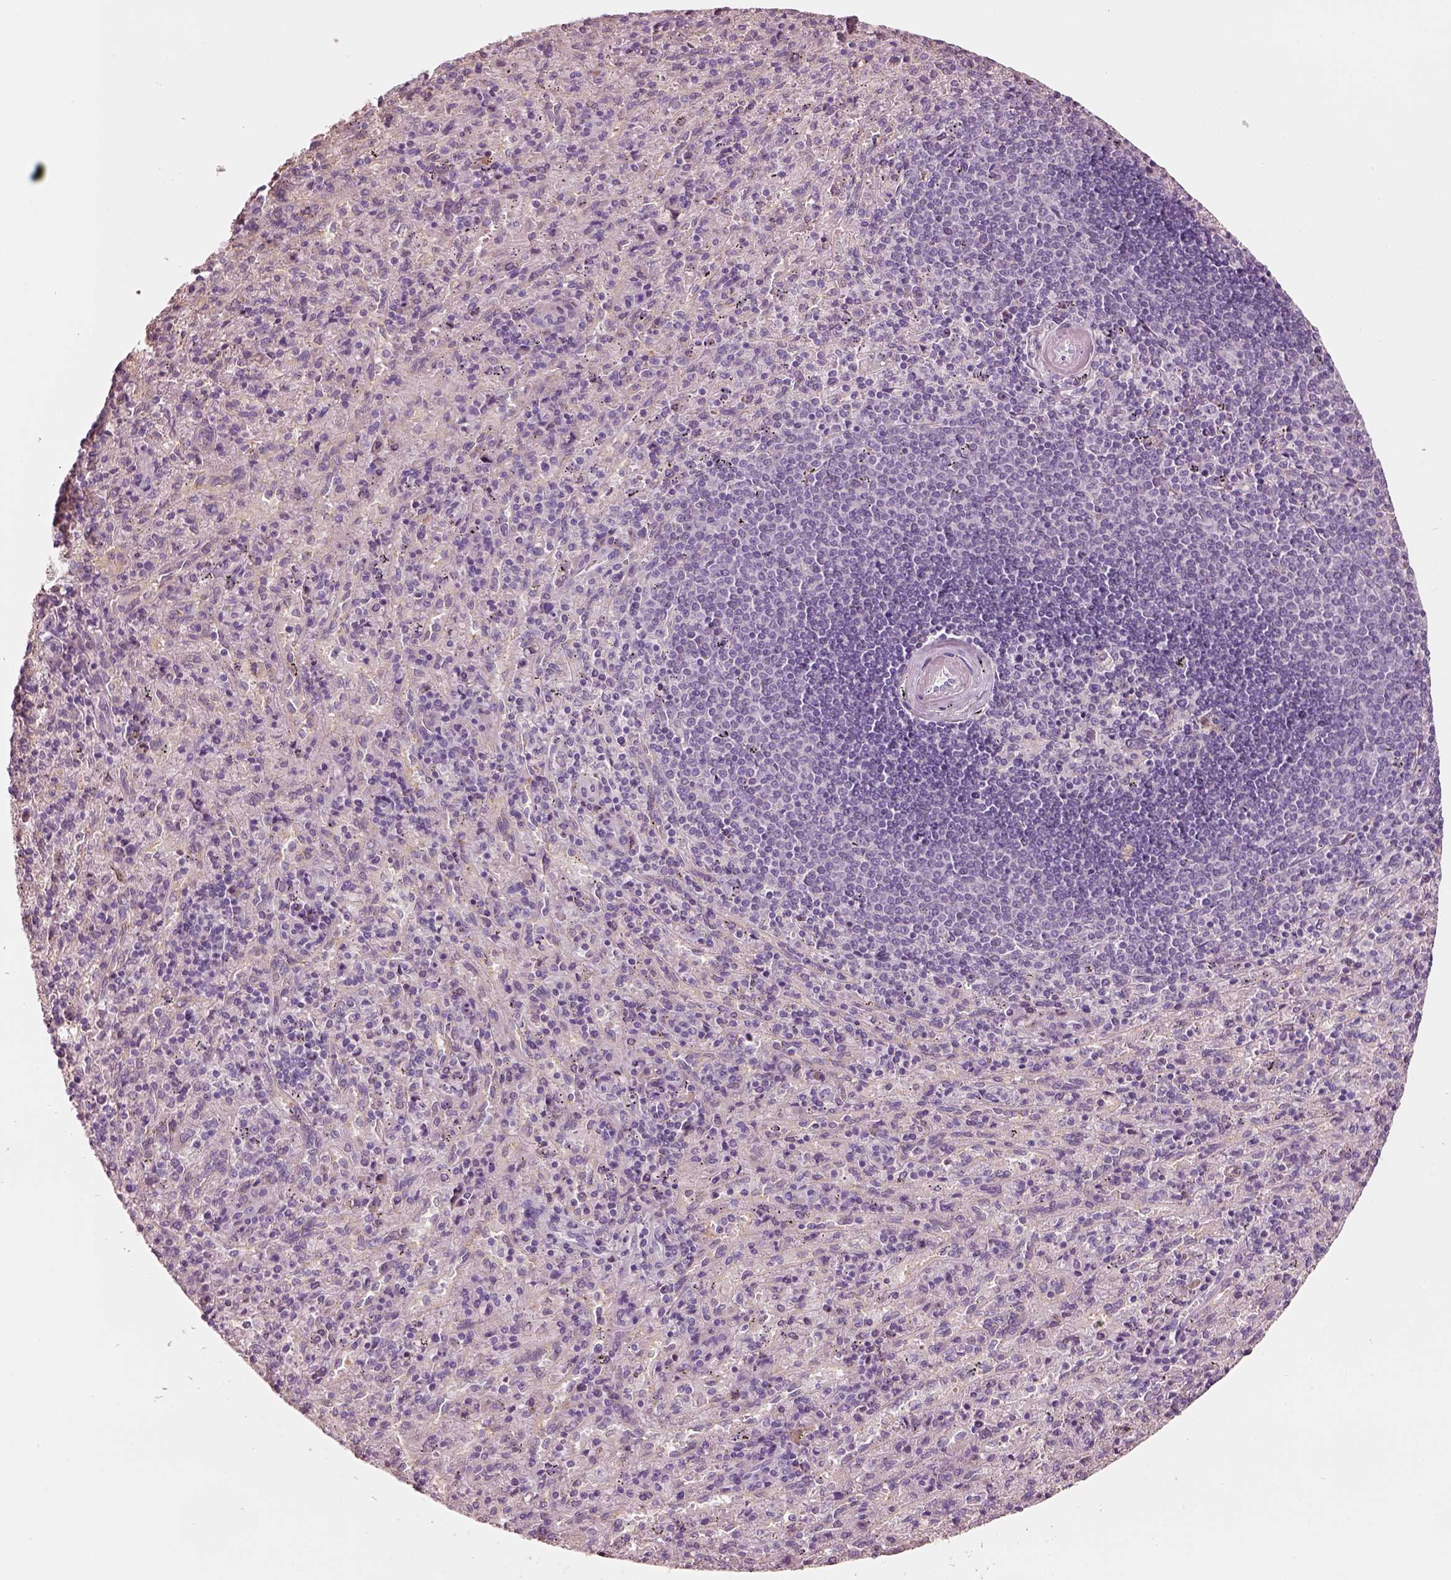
{"staining": {"intensity": "negative", "quantity": "none", "location": "none"}, "tissue": "spleen", "cell_type": "Cells in red pulp", "image_type": "normal", "snomed": [{"axis": "morphology", "description": "Normal tissue, NOS"}, {"axis": "topography", "description": "Spleen"}], "caption": "High magnification brightfield microscopy of normal spleen stained with DAB (3,3'-diaminobenzidine) (brown) and counterstained with hematoxylin (blue): cells in red pulp show no significant positivity. (Brightfield microscopy of DAB IHC at high magnification).", "gene": "PNOC", "patient": {"sex": "male", "age": 57}}